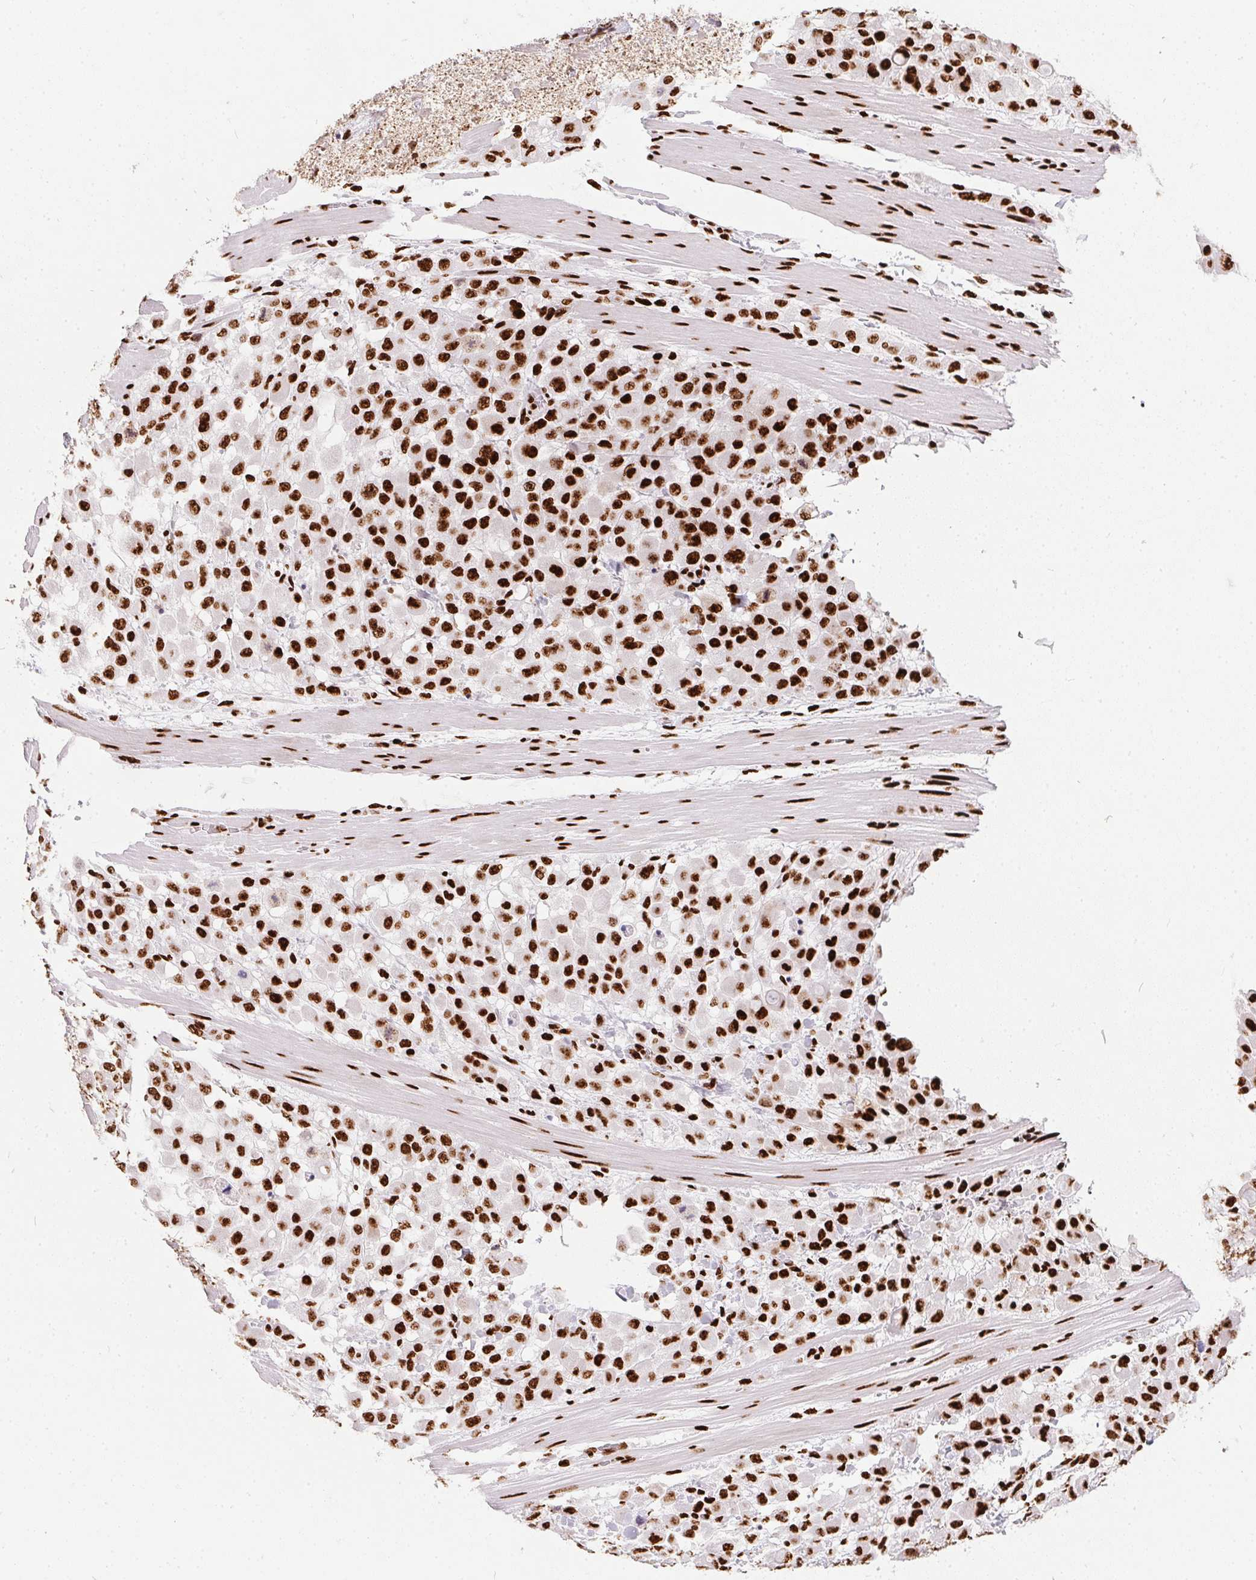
{"staining": {"intensity": "strong", "quantity": ">75%", "location": "nuclear"}, "tissue": "stomach cancer", "cell_type": "Tumor cells", "image_type": "cancer", "snomed": [{"axis": "morphology", "description": "Adenocarcinoma, NOS"}, {"axis": "topography", "description": "Stomach"}], "caption": "Immunohistochemical staining of stomach adenocarcinoma exhibits strong nuclear protein expression in about >75% of tumor cells.", "gene": "PAGE3", "patient": {"sex": "female", "age": 76}}